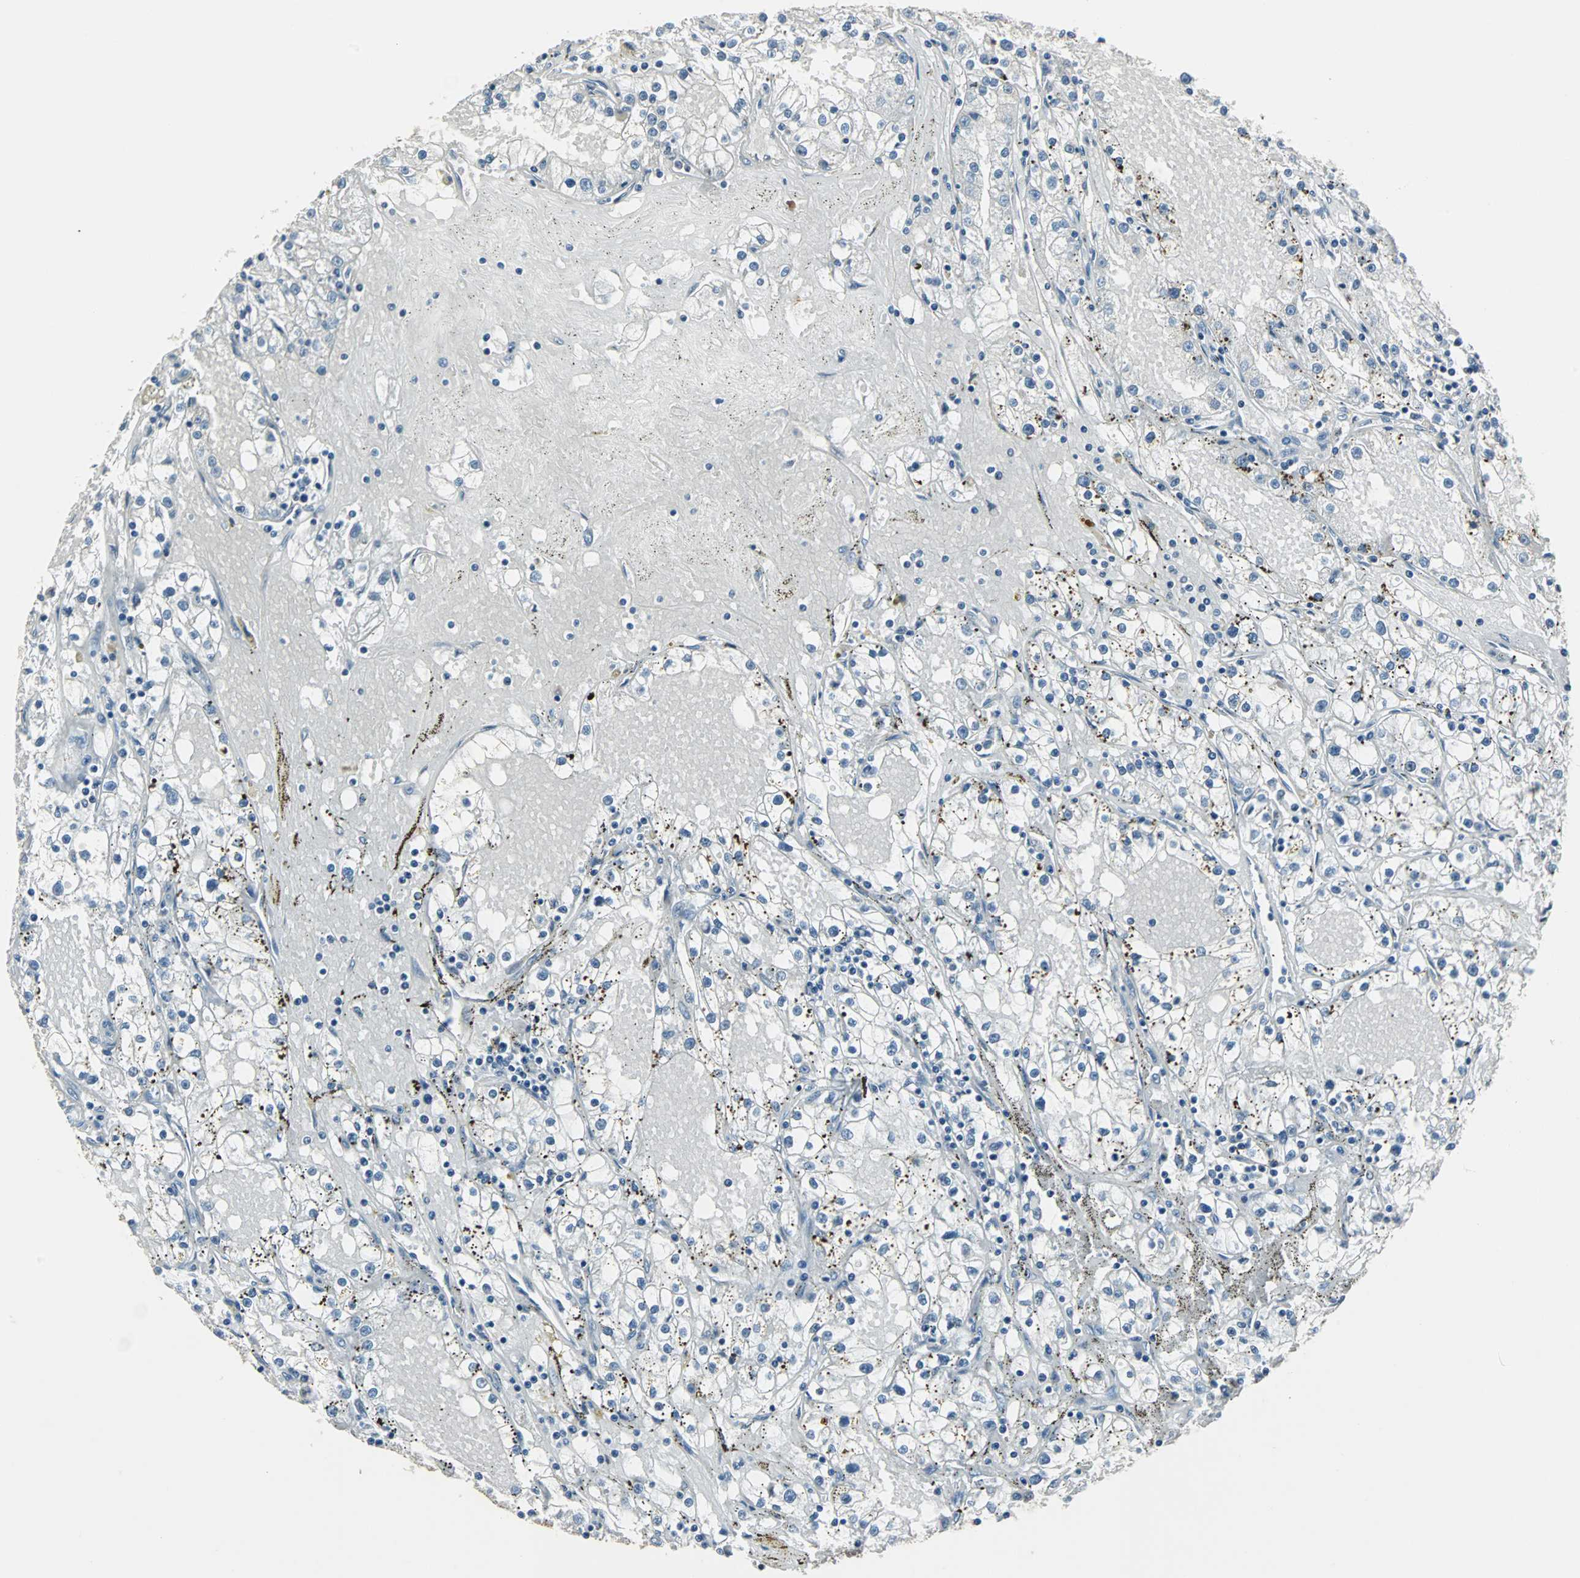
{"staining": {"intensity": "negative", "quantity": "none", "location": "none"}, "tissue": "renal cancer", "cell_type": "Tumor cells", "image_type": "cancer", "snomed": [{"axis": "morphology", "description": "Adenocarcinoma, NOS"}, {"axis": "topography", "description": "Kidney"}], "caption": "This is an immunohistochemistry (IHC) photomicrograph of human adenocarcinoma (renal). There is no positivity in tumor cells.", "gene": "CHP1", "patient": {"sex": "male", "age": 56}}